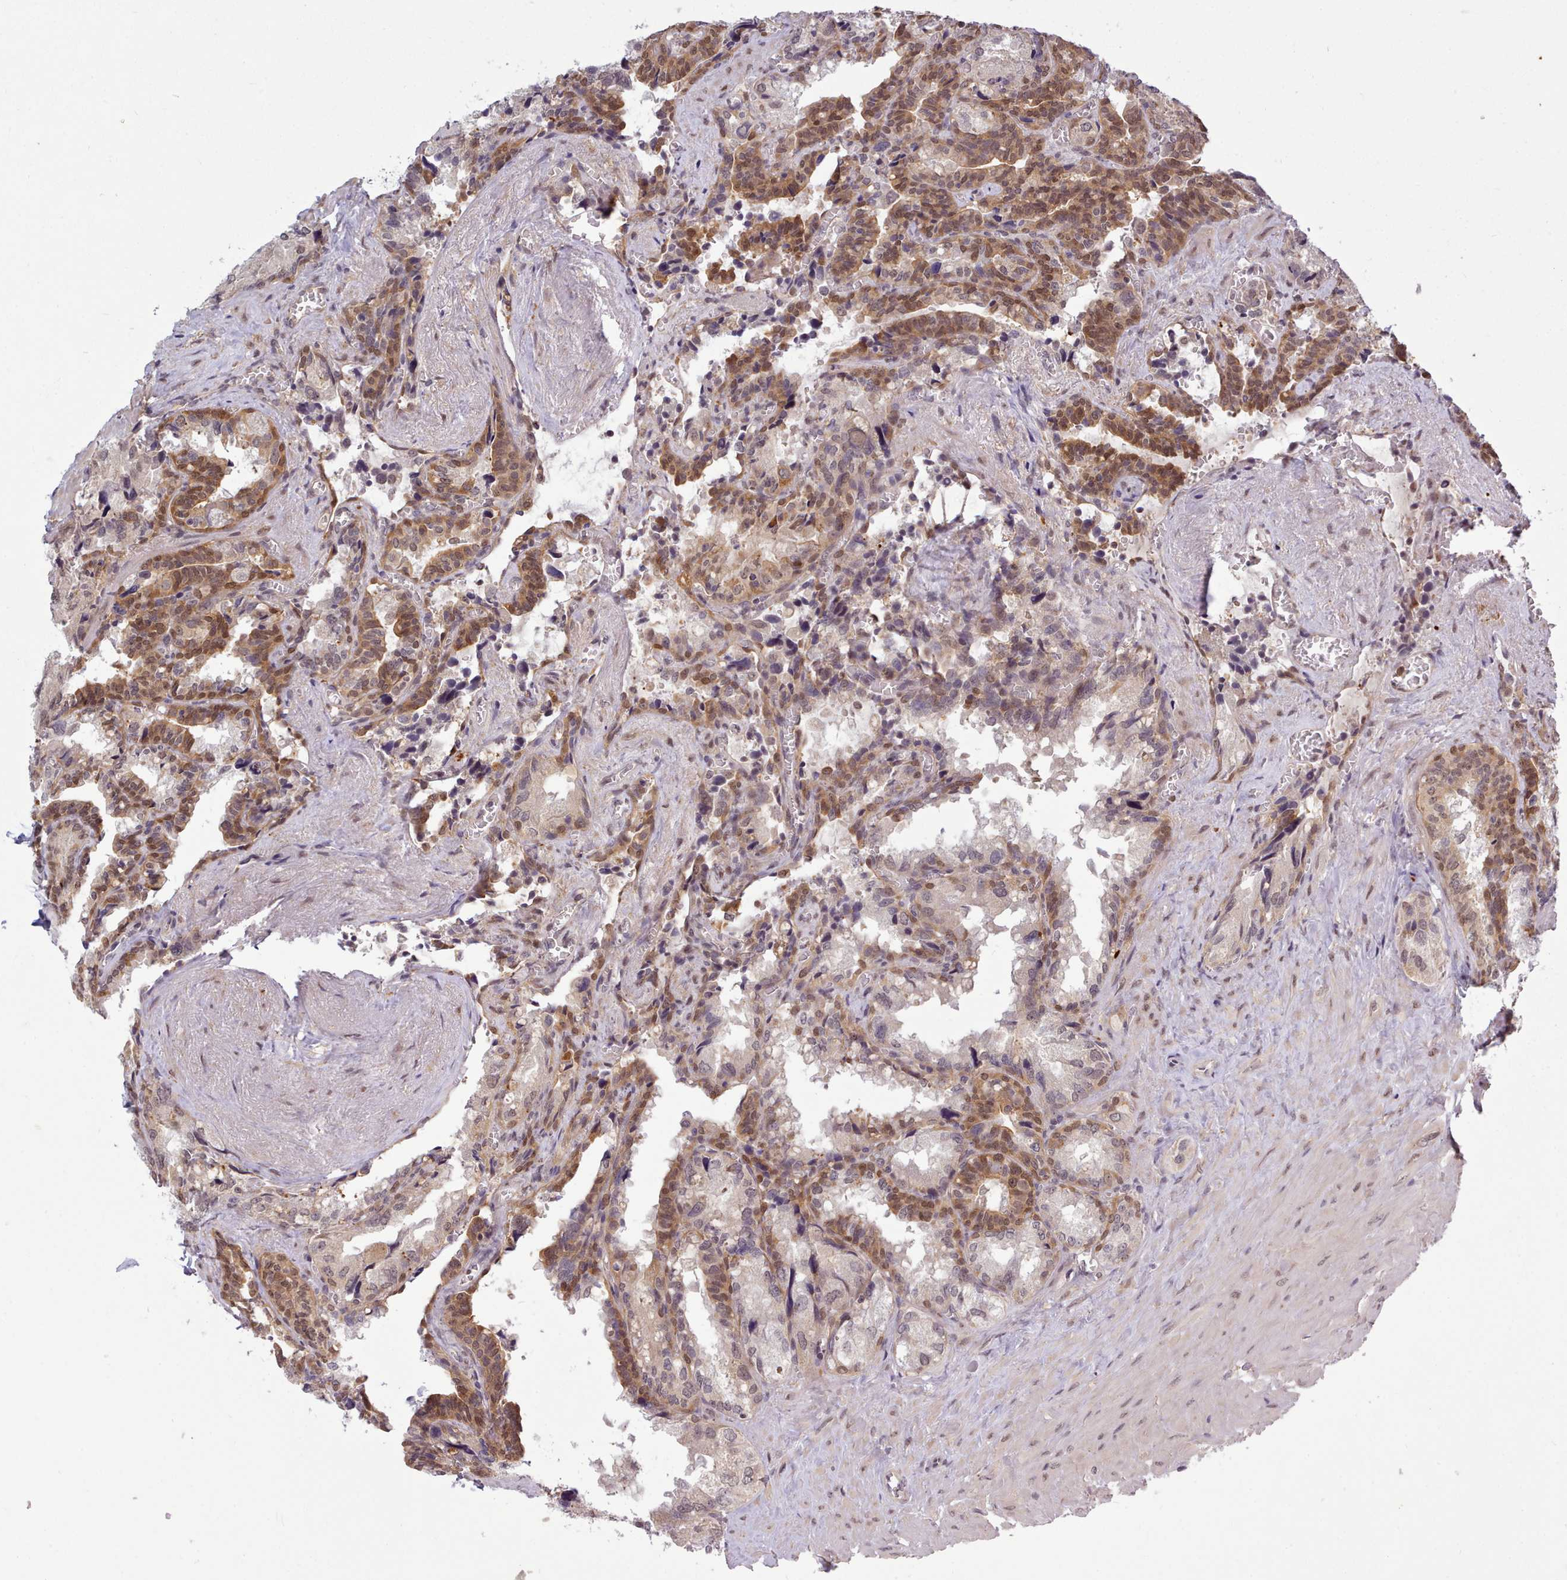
{"staining": {"intensity": "moderate", "quantity": "25%-75%", "location": "cytoplasmic/membranous,nuclear"}, "tissue": "seminal vesicle", "cell_type": "Glandular cells", "image_type": "normal", "snomed": [{"axis": "morphology", "description": "Normal tissue, NOS"}, {"axis": "topography", "description": "Seminal veicle"}], "caption": "The micrograph demonstrates staining of unremarkable seminal vesicle, revealing moderate cytoplasmic/membranous,nuclear protein staining (brown color) within glandular cells. The protein of interest is stained brown, and the nuclei are stained in blue (DAB (3,3'-diaminobenzidine) IHC with brightfield microscopy, high magnification).", "gene": "ARL17A", "patient": {"sex": "male", "age": 68}}